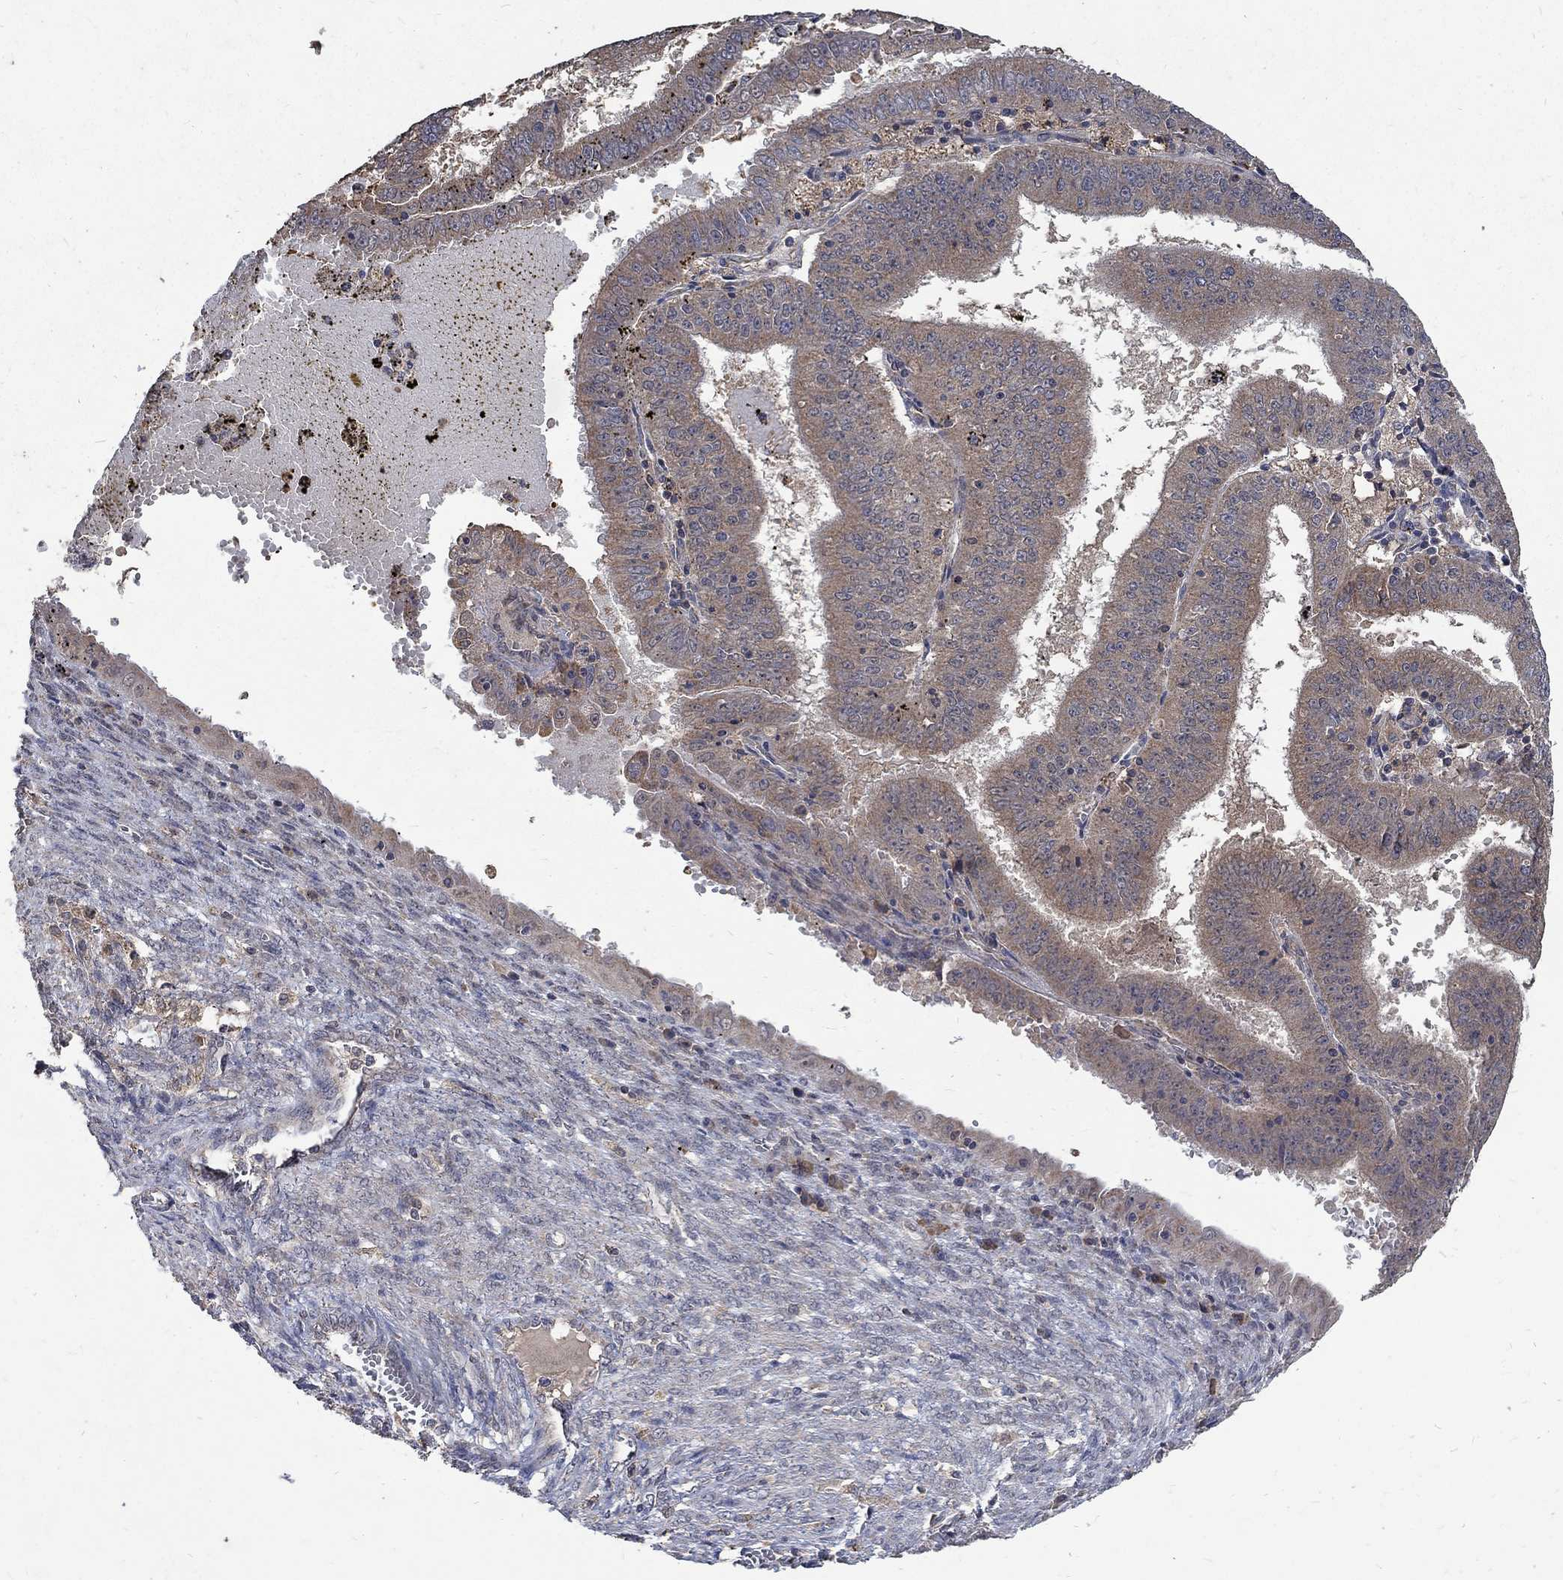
{"staining": {"intensity": "weak", "quantity": ">75%", "location": "cytoplasmic/membranous"}, "tissue": "endometrial cancer", "cell_type": "Tumor cells", "image_type": "cancer", "snomed": [{"axis": "morphology", "description": "Adenocarcinoma, NOS"}, {"axis": "topography", "description": "Endometrium"}], "caption": "Immunohistochemistry (IHC) of human endometrial cancer (adenocarcinoma) exhibits low levels of weak cytoplasmic/membranous positivity in about >75% of tumor cells. Immunohistochemistry stains the protein of interest in brown and the nuclei are stained blue.", "gene": "C17orf75", "patient": {"sex": "female", "age": 66}}